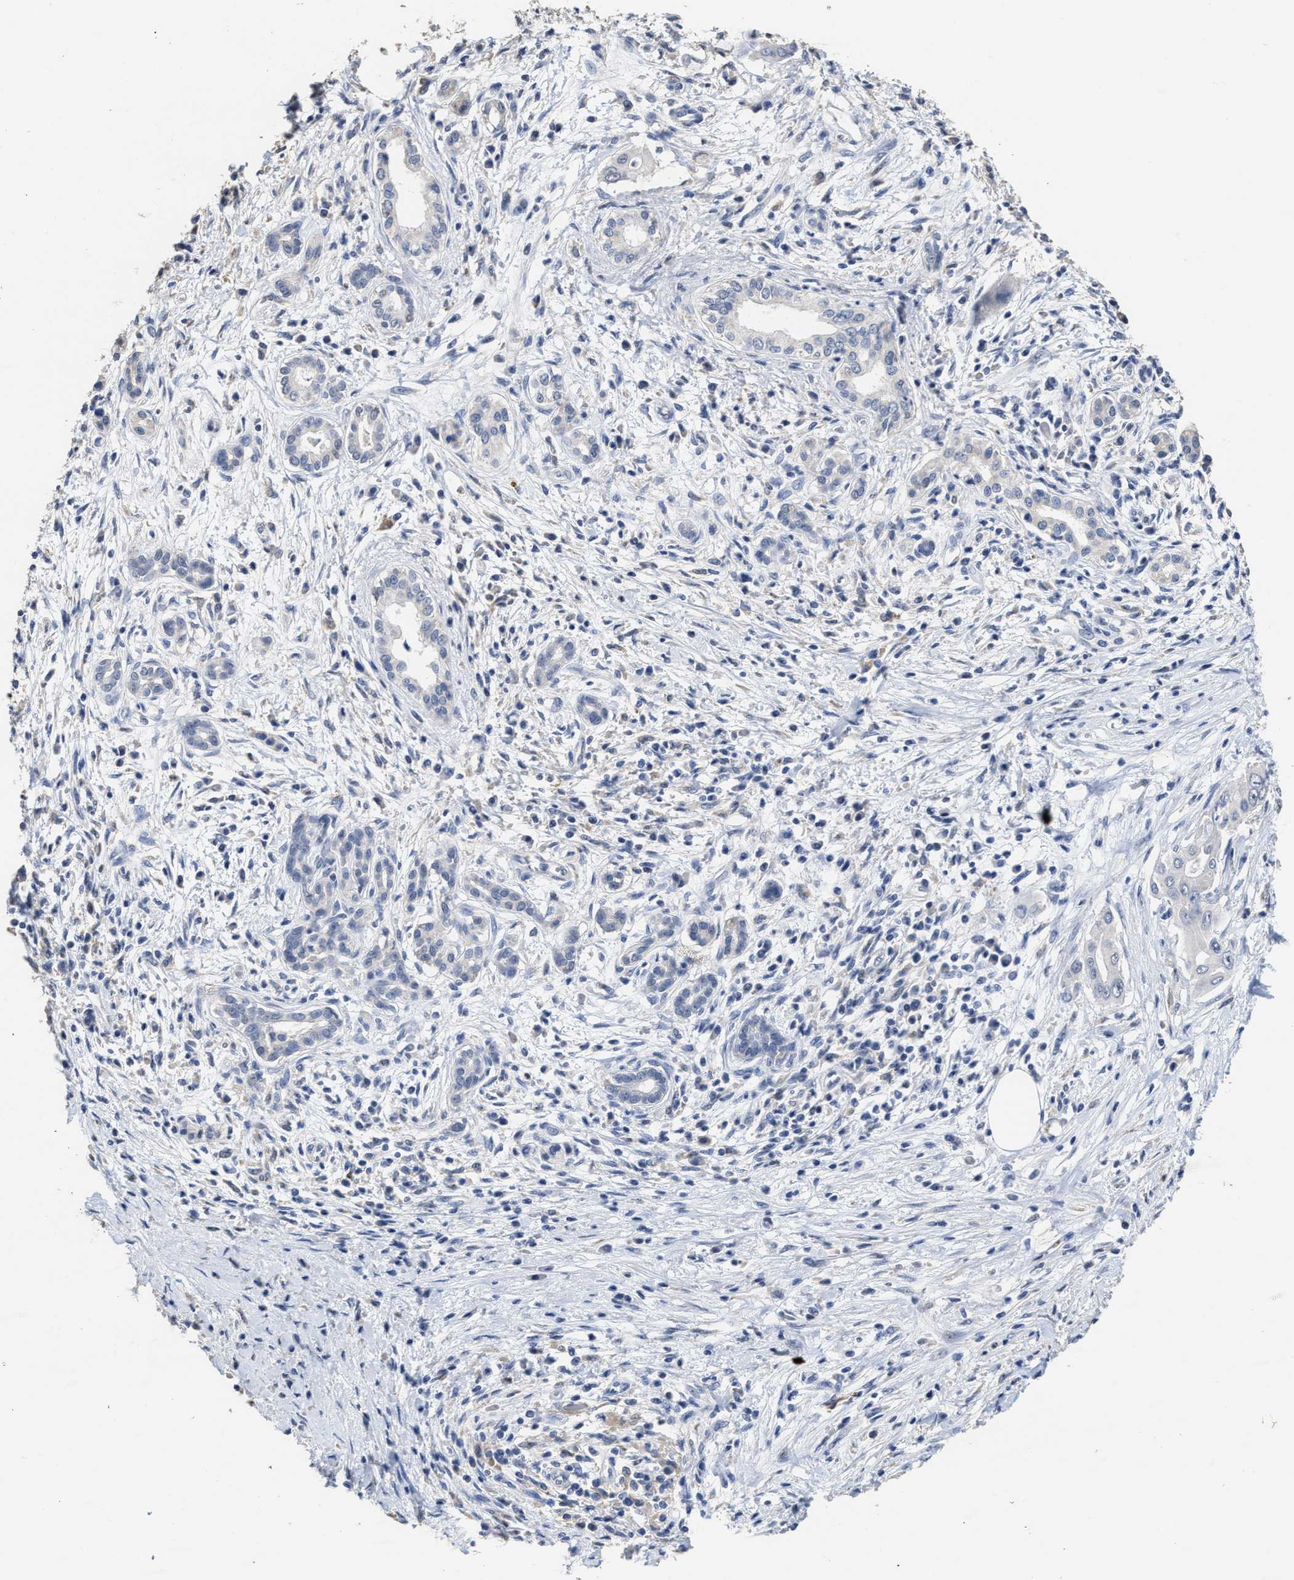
{"staining": {"intensity": "negative", "quantity": "none", "location": "none"}, "tissue": "pancreatic cancer", "cell_type": "Tumor cells", "image_type": "cancer", "snomed": [{"axis": "morphology", "description": "Adenocarcinoma, NOS"}, {"axis": "topography", "description": "Pancreas"}], "caption": "DAB (3,3'-diaminobenzidine) immunohistochemical staining of human adenocarcinoma (pancreatic) reveals no significant expression in tumor cells.", "gene": "ZFAT", "patient": {"sex": "male", "age": 58}}